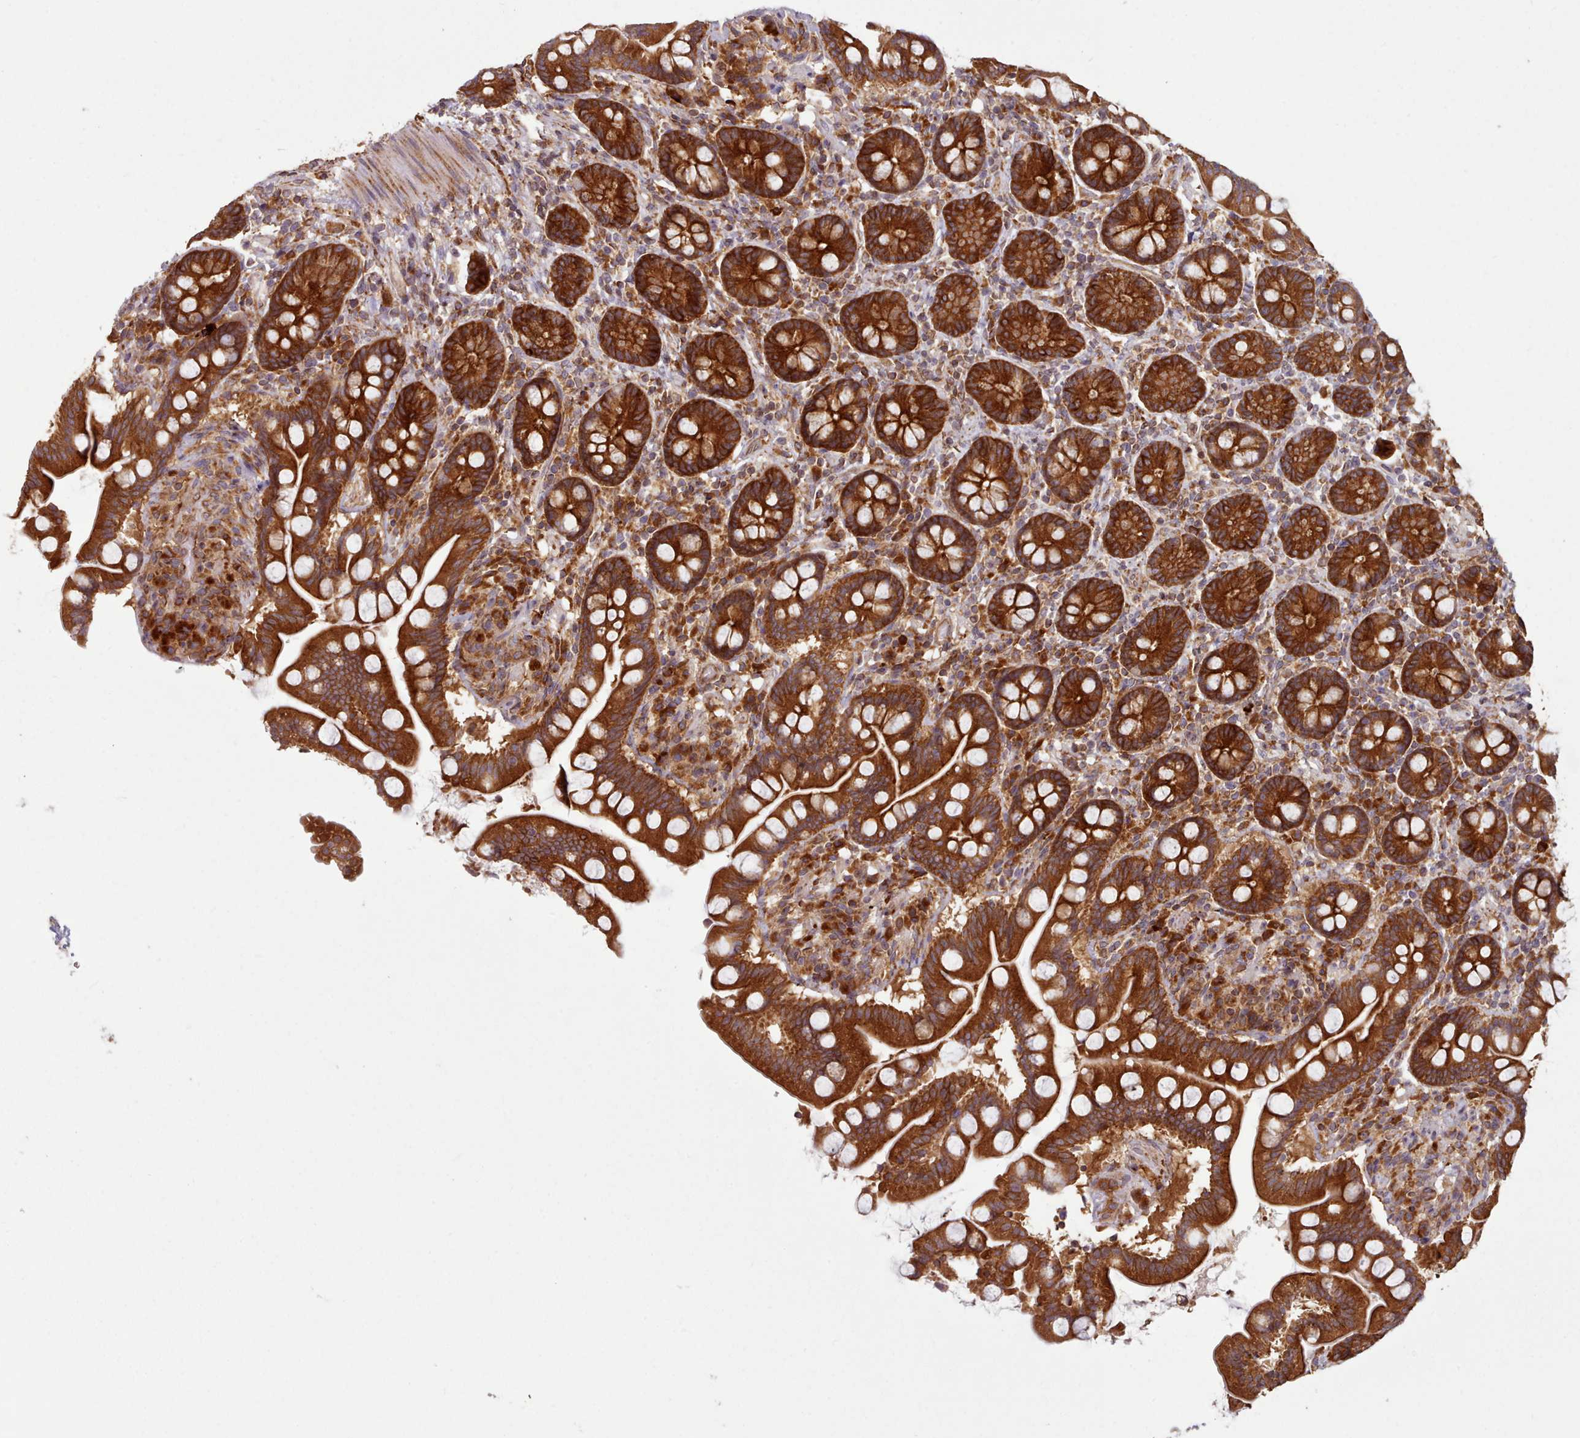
{"staining": {"intensity": "strong", "quantity": ">75%", "location": "cytoplasmic/membranous"}, "tissue": "small intestine", "cell_type": "Glandular cells", "image_type": "normal", "snomed": [{"axis": "morphology", "description": "Normal tissue, NOS"}, {"axis": "topography", "description": "Small intestine"}], "caption": "Strong cytoplasmic/membranous expression for a protein is present in approximately >75% of glandular cells of unremarkable small intestine using immunohistochemistry (IHC).", "gene": "CRYBG1", "patient": {"sex": "female", "age": 64}}